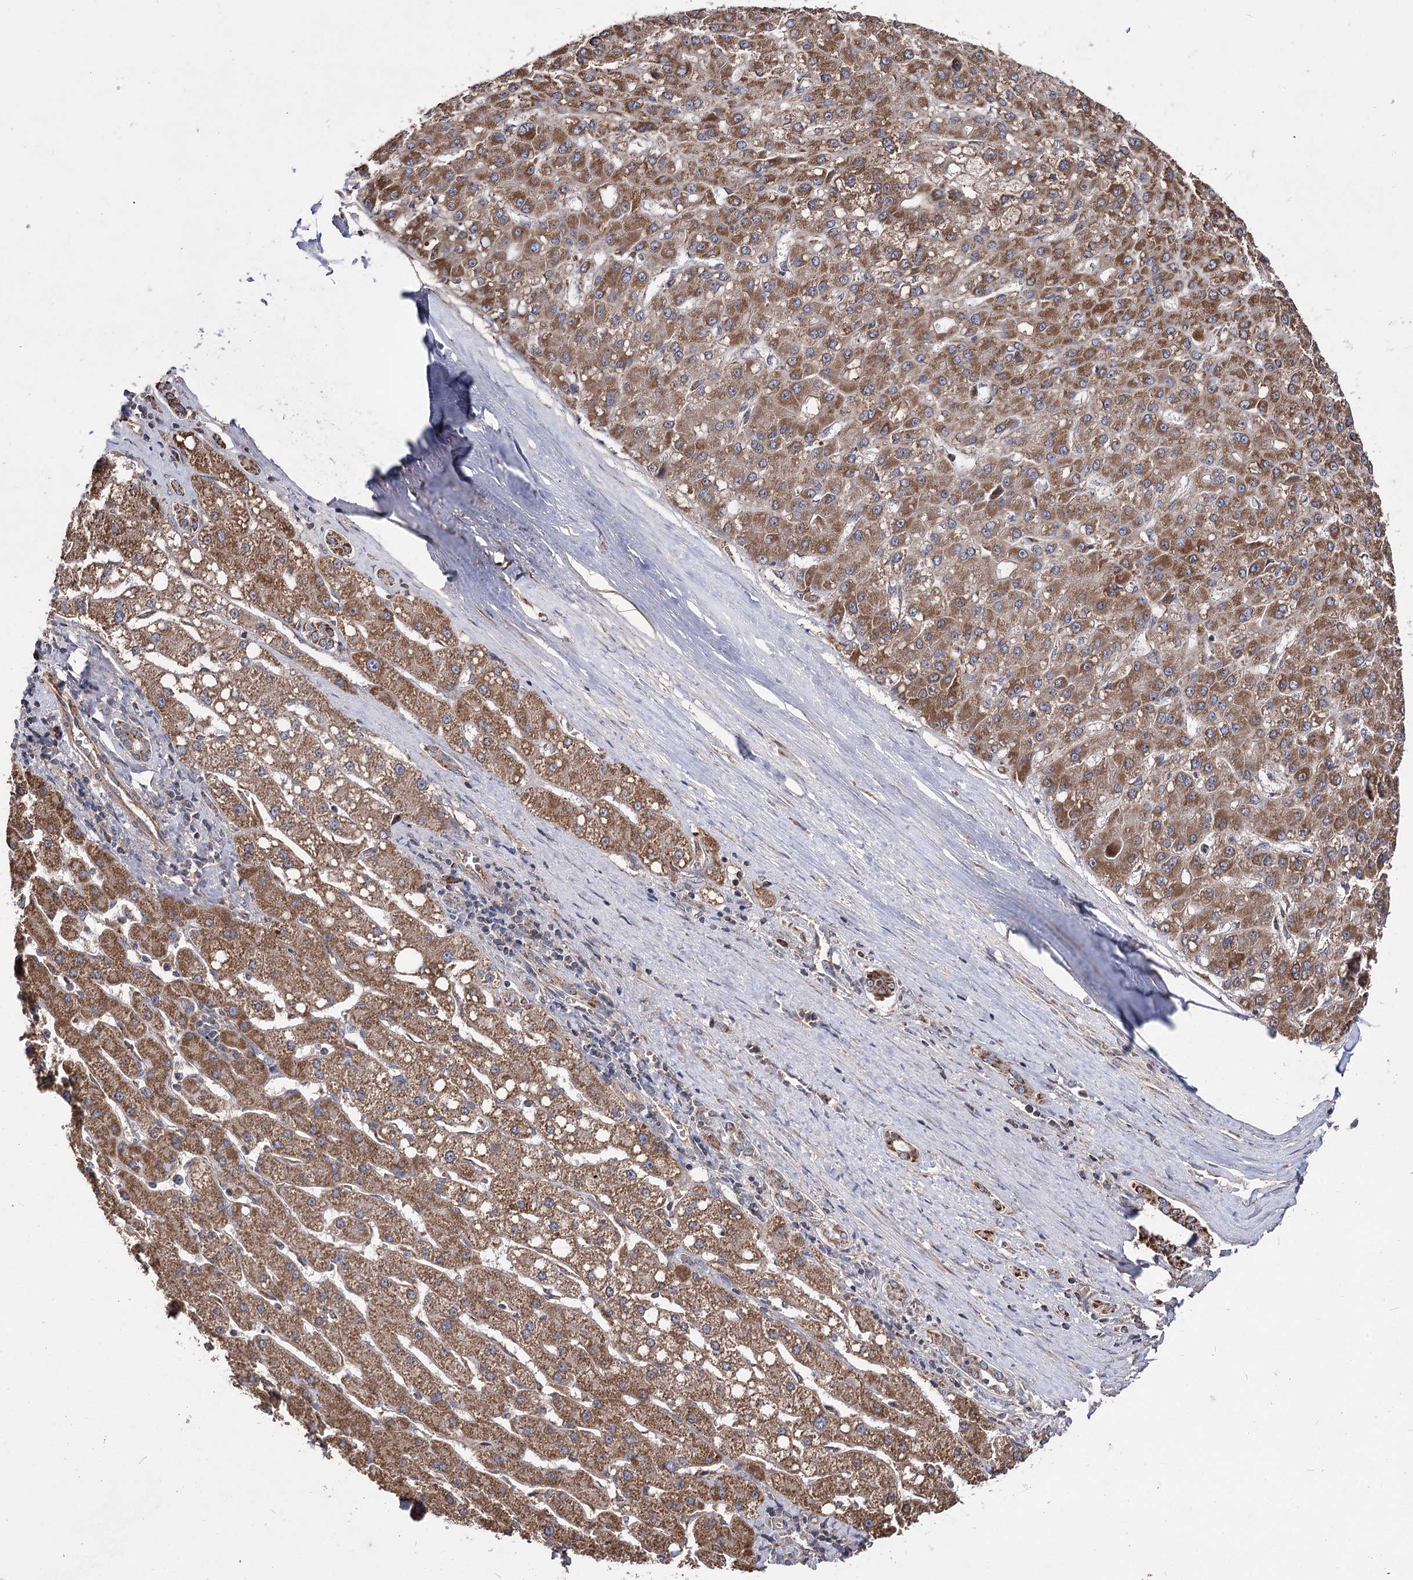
{"staining": {"intensity": "moderate", "quantity": ">75%", "location": "cytoplasmic/membranous"}, "tissue": "liver cancer", "cell_type": "Tumor cells", "image_type": "cancer", "snomed": [{"axis": "morphology", "description": "Carcinoma, Hepatocellular, NOS"}, {"axis": "topography", "description": "Liver"}], "caption": "Tumor cells show medium levels of moderate cytoplasmic/membranous expression in approximately >75% of cells in liver cancer (hepatocellular carcinoma). The protein is shown in brown color, while the nuclei are stained blue.", "gene": "RASSF3", "patient": {"sex": "male", "age": 67}}